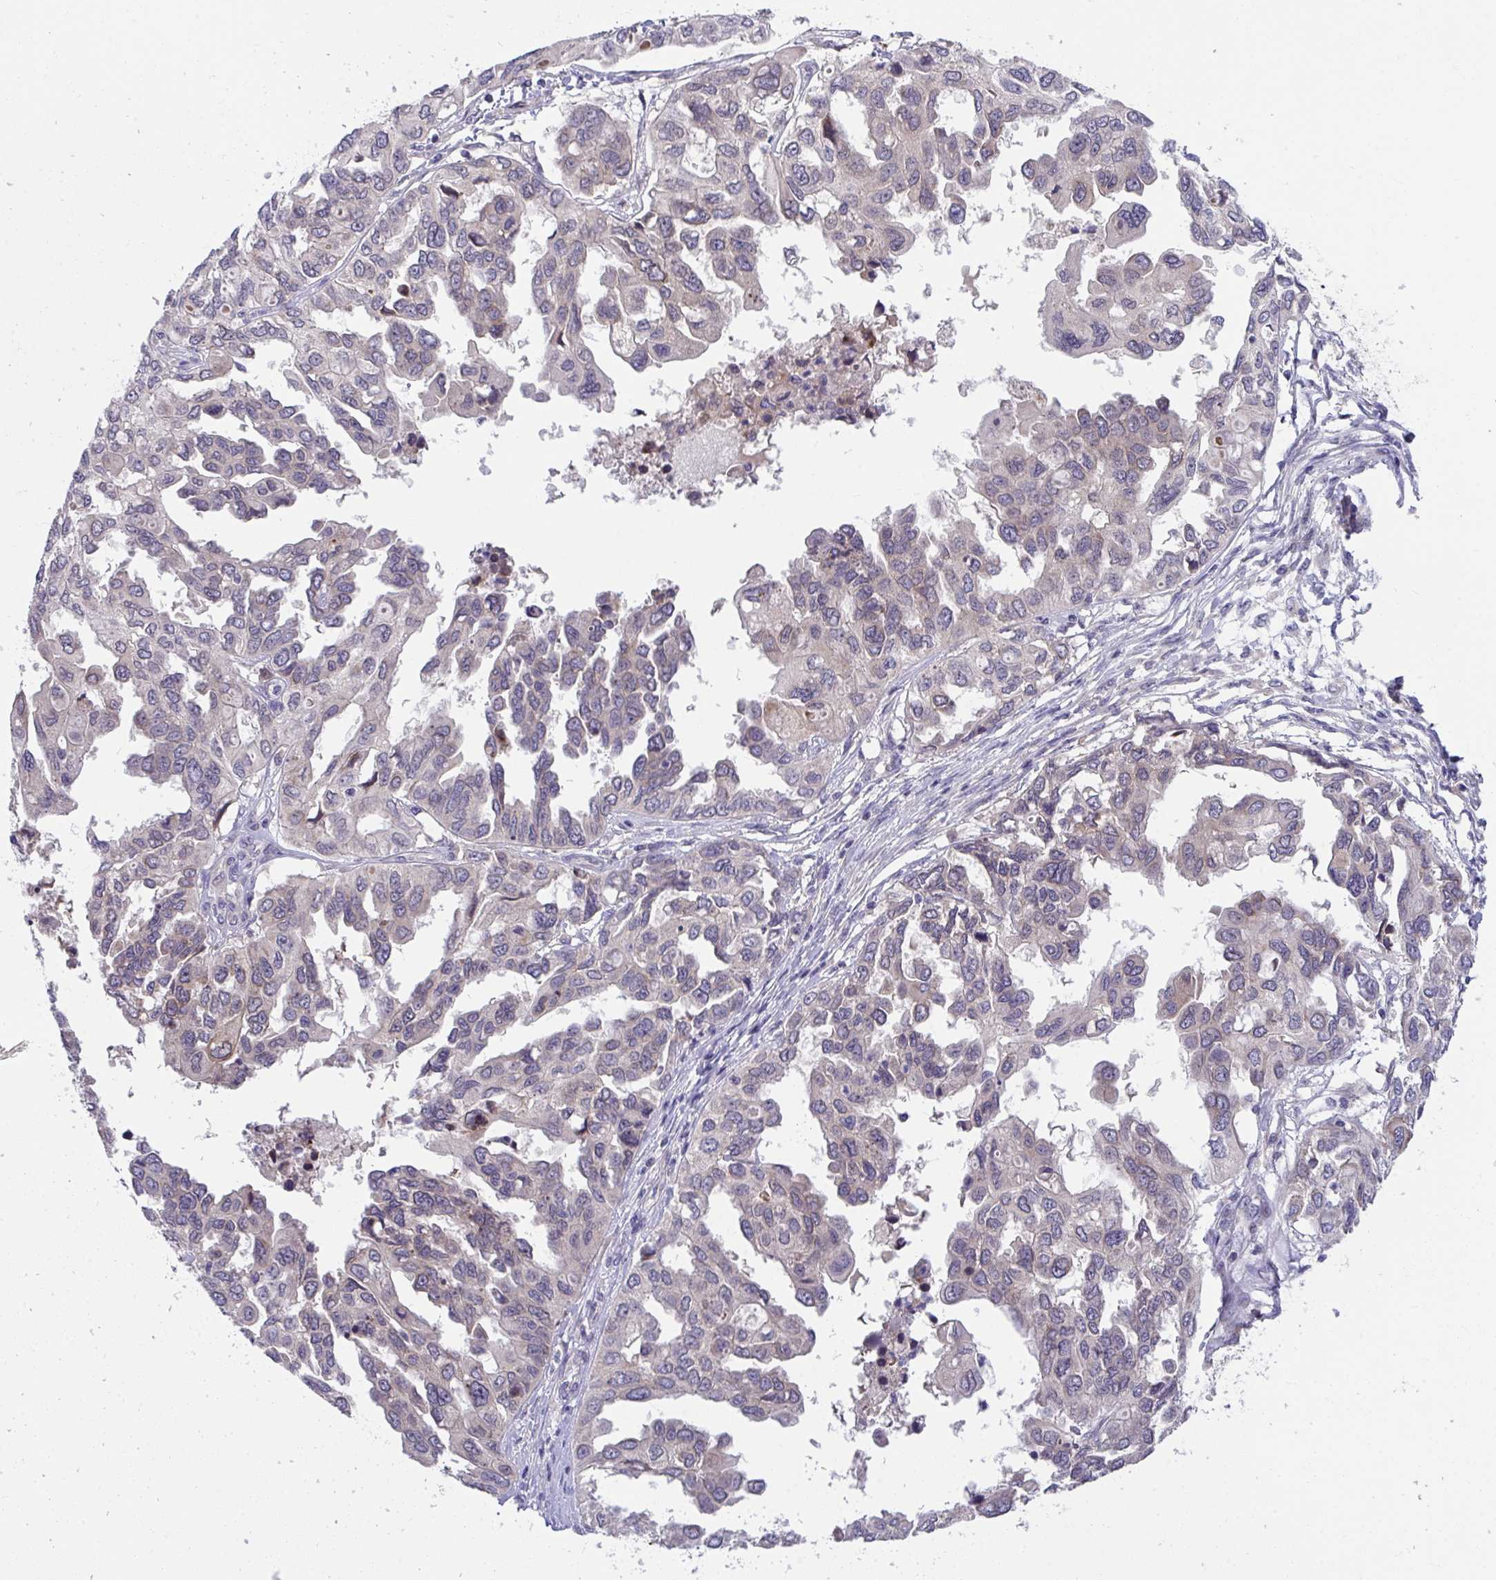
{"staining": {"intensity": "weak", "quantity": "25%-75%", "location": "cytoplasmic/membranous"}, "tissue": "ovarian cancer", "cell_type": "Tumor cells", "image_type": "cancer", "snomed": [{"axis": "morphology", "description": "Cystadenocarcinoma, serous, NOS"}, {"axis": "topography", "description": "Ovary"}], "caption": "IHC histopathology image of human ovarian cancer (serous cystadenocarcinoma) stained for a protein (brown), which displays low levels of weak cytoplasmic/membranous positivity in approximately 25%-75% of tumor cells.", "gene": "SUSD4", "patient": {"sex": "female", "age": 53}}